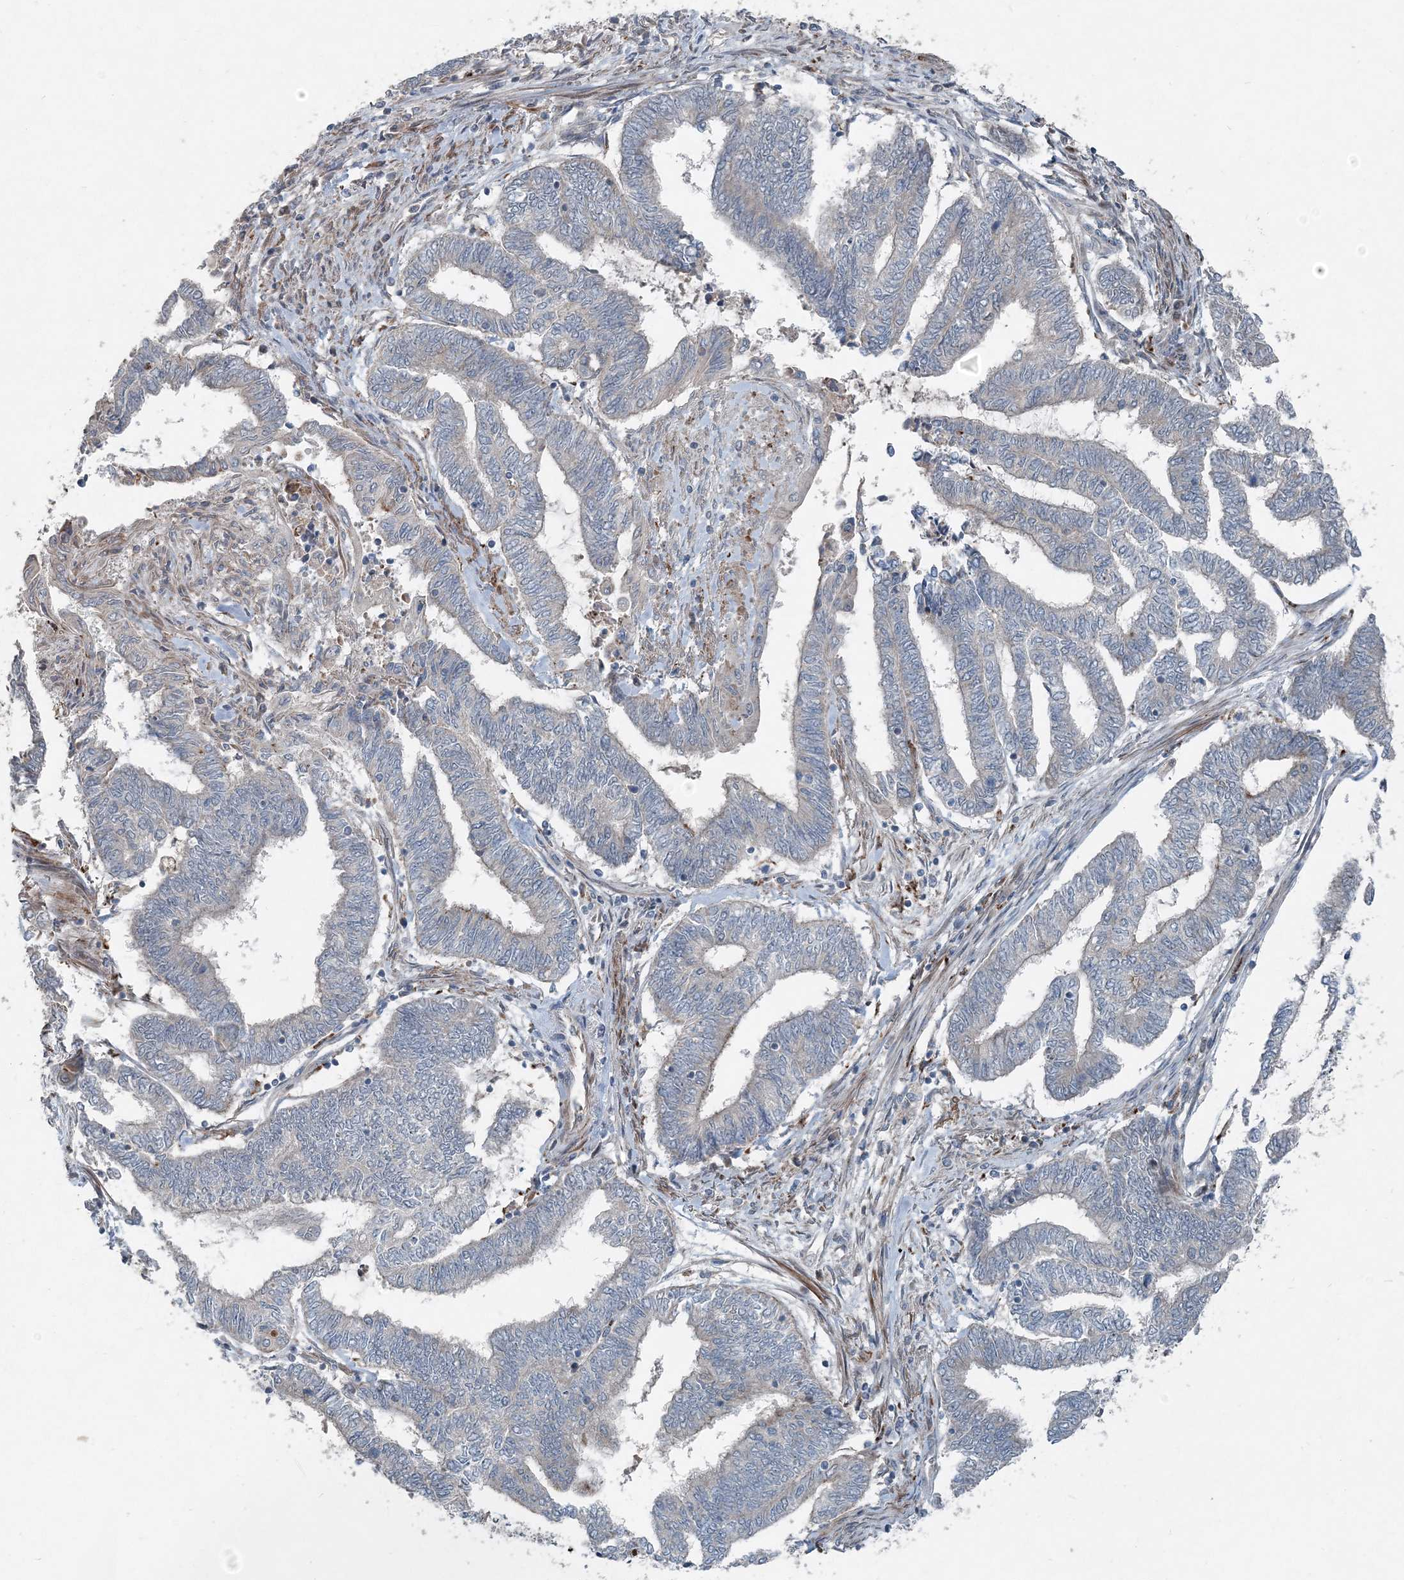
{"staining": {"intensity": "negative", "quantity": "none", "location": "none"}, "tissue": "endometrial cancer", "cell_type": "Tumor cells", "image_type": "cancer", "snomed": [{"axis": "morphology", "description": "Adenocarcinoma, NOS"}, {"axis": "topography", "description": "Uterus"}, {"axis": "topography", "description": "Endometrium"}], "caption": "Immunohistochemical staining of human adenocarcinoma (endometrial) shows no significant positivity in tumor cells.", "gene": "INTU", "patient": {"sex": "female", "age": 70}}